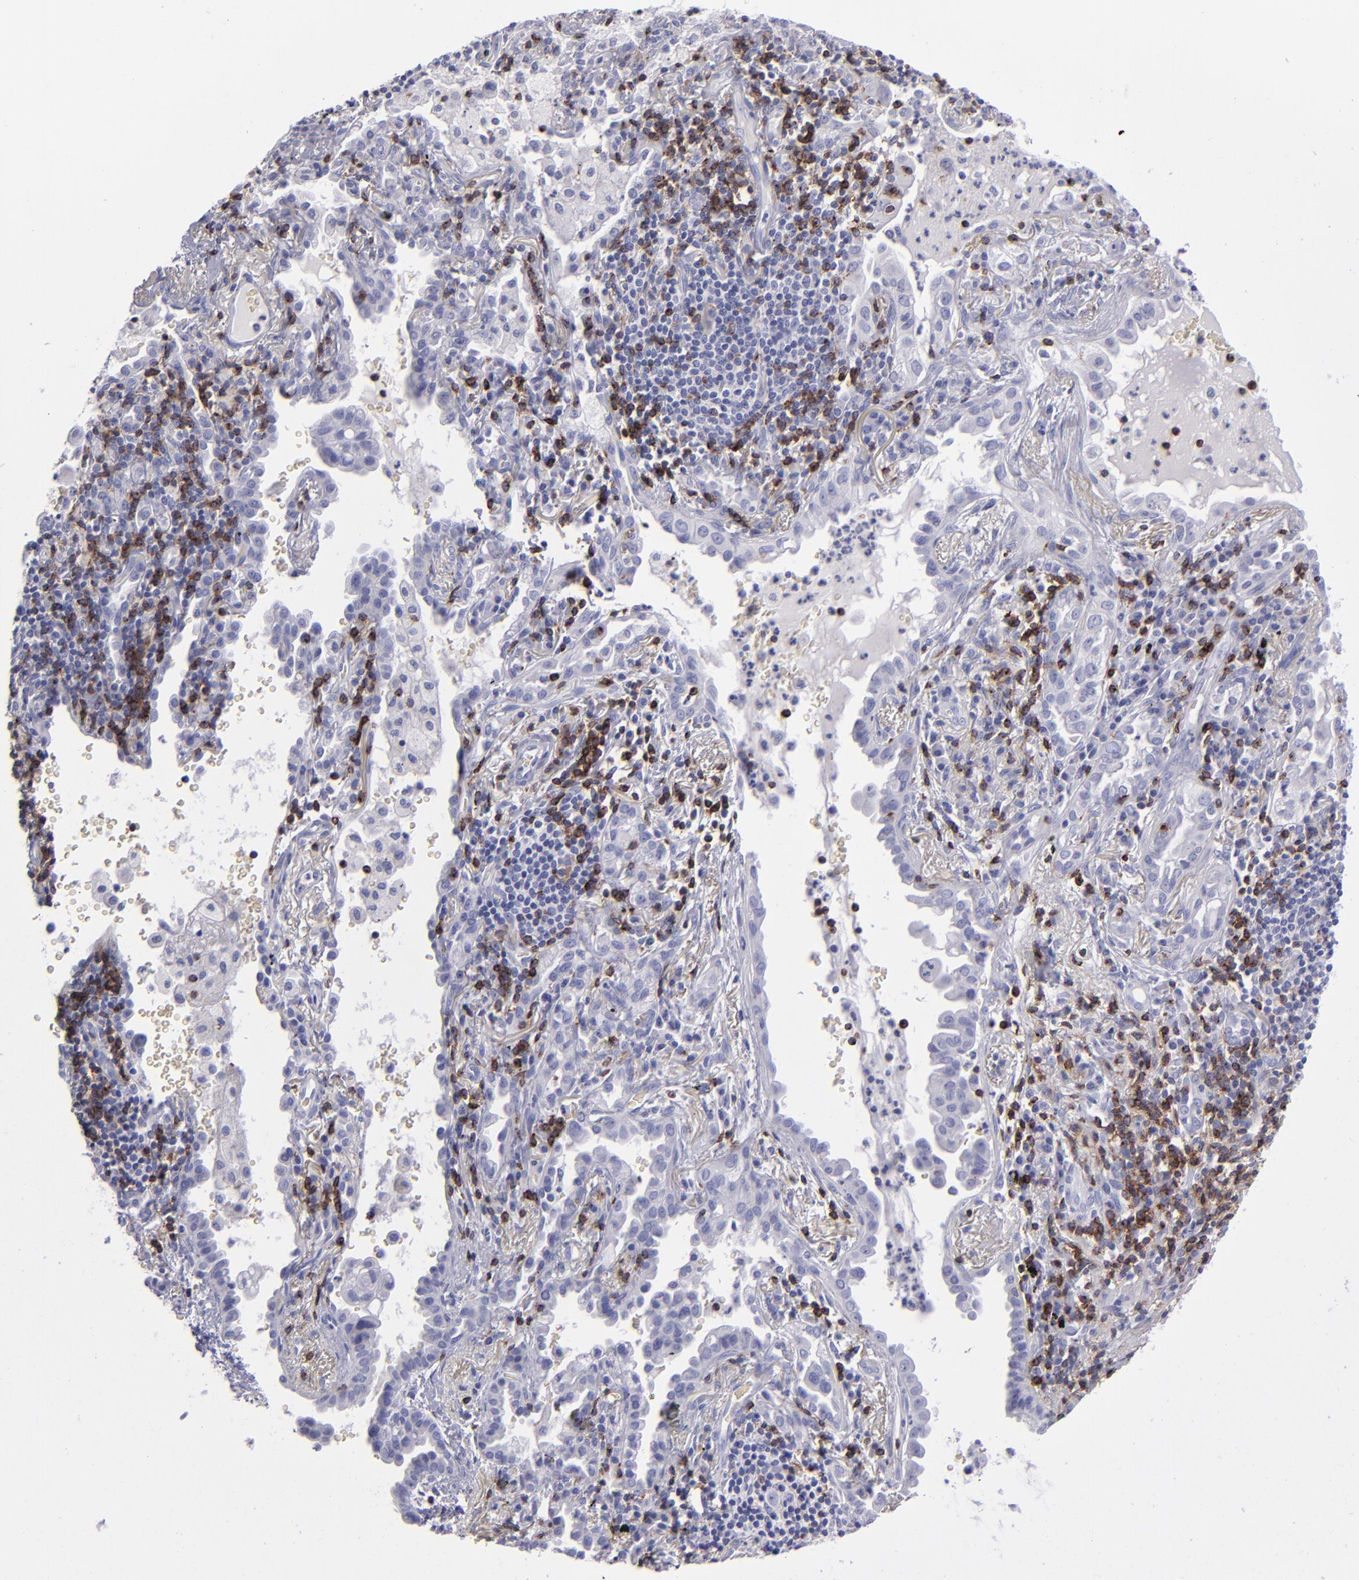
{"staining": {"intensity": "negative", "quantity": "none", "location": "none"}, "tissue": "lung cancer", "cell_type": "Tumor cells", "image_type": "cancer", "snomed": [{"axis": "morphology", "description": "Adenocarcinoma, NOS"}, {"axis": "topography", "description": "Lung"}], "caption": "Tumor cells show no significant staining in adenocarcinoma (lung).", "gene": "CD2", "patient": {"sex": "female", "age": 50}}